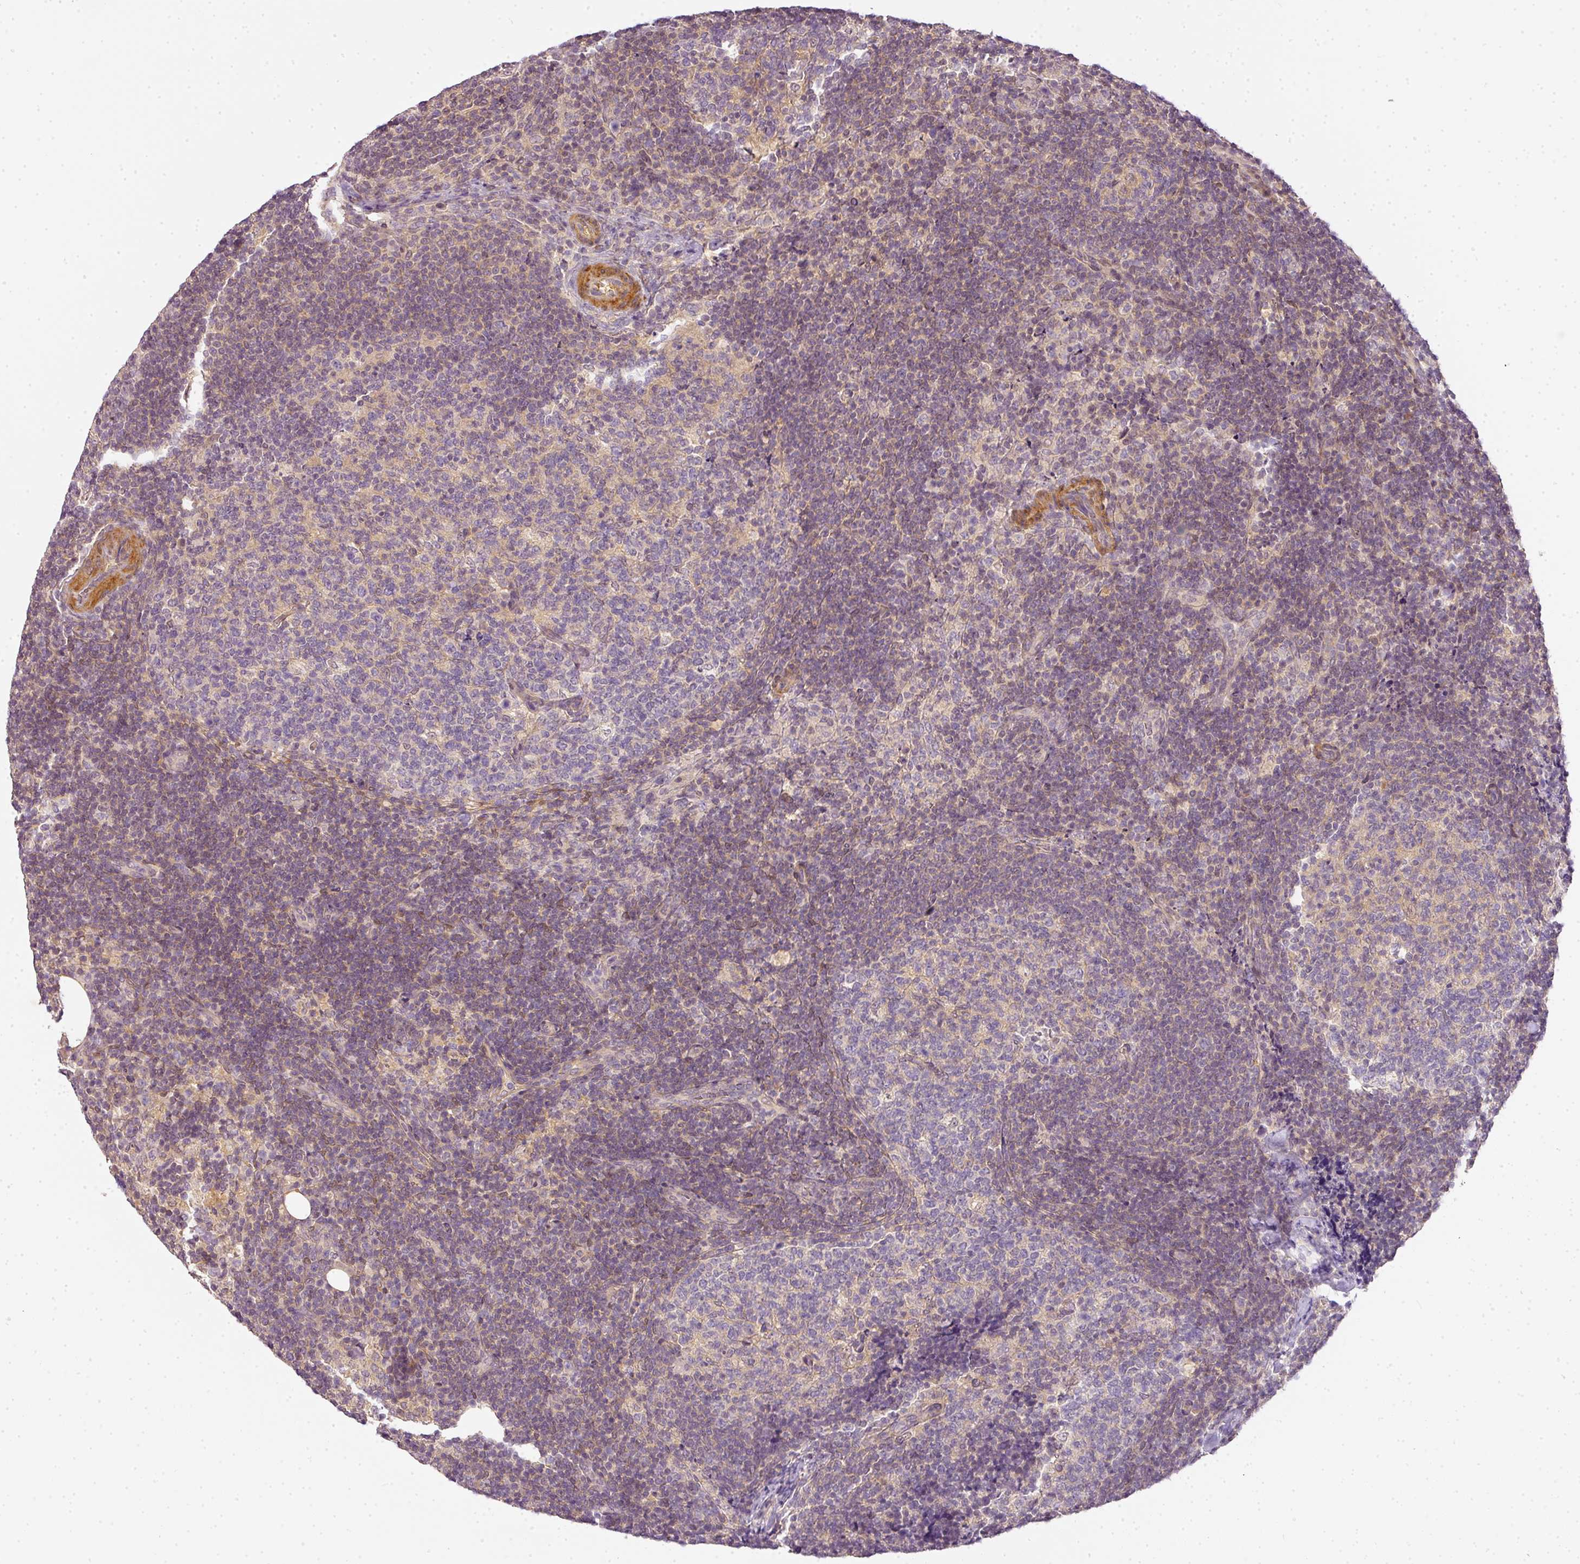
{"staining": {"intensity": "negative", "quantity": "none", "location": "none"}, "tissue": "lymph node", "cell_type": "Germinal center cells", "image_type": "normal", "snomed": [{"axis": "morphology", "description": "Normal tissue, NOS"}, {"axis": "topography", "description": "Lymph node"}], "caption": "An image of human lymph node is negative for staining in germinal center cells. (Stains: DAB (3,3'-diaminobenzidine) immunohistochemistry (IHC) with hematoxylin counter stain, Microscopy: brightfield microscopy at high magnification).", "gene": "ADH5", "patient": {"sex": "female", "age": 31}}